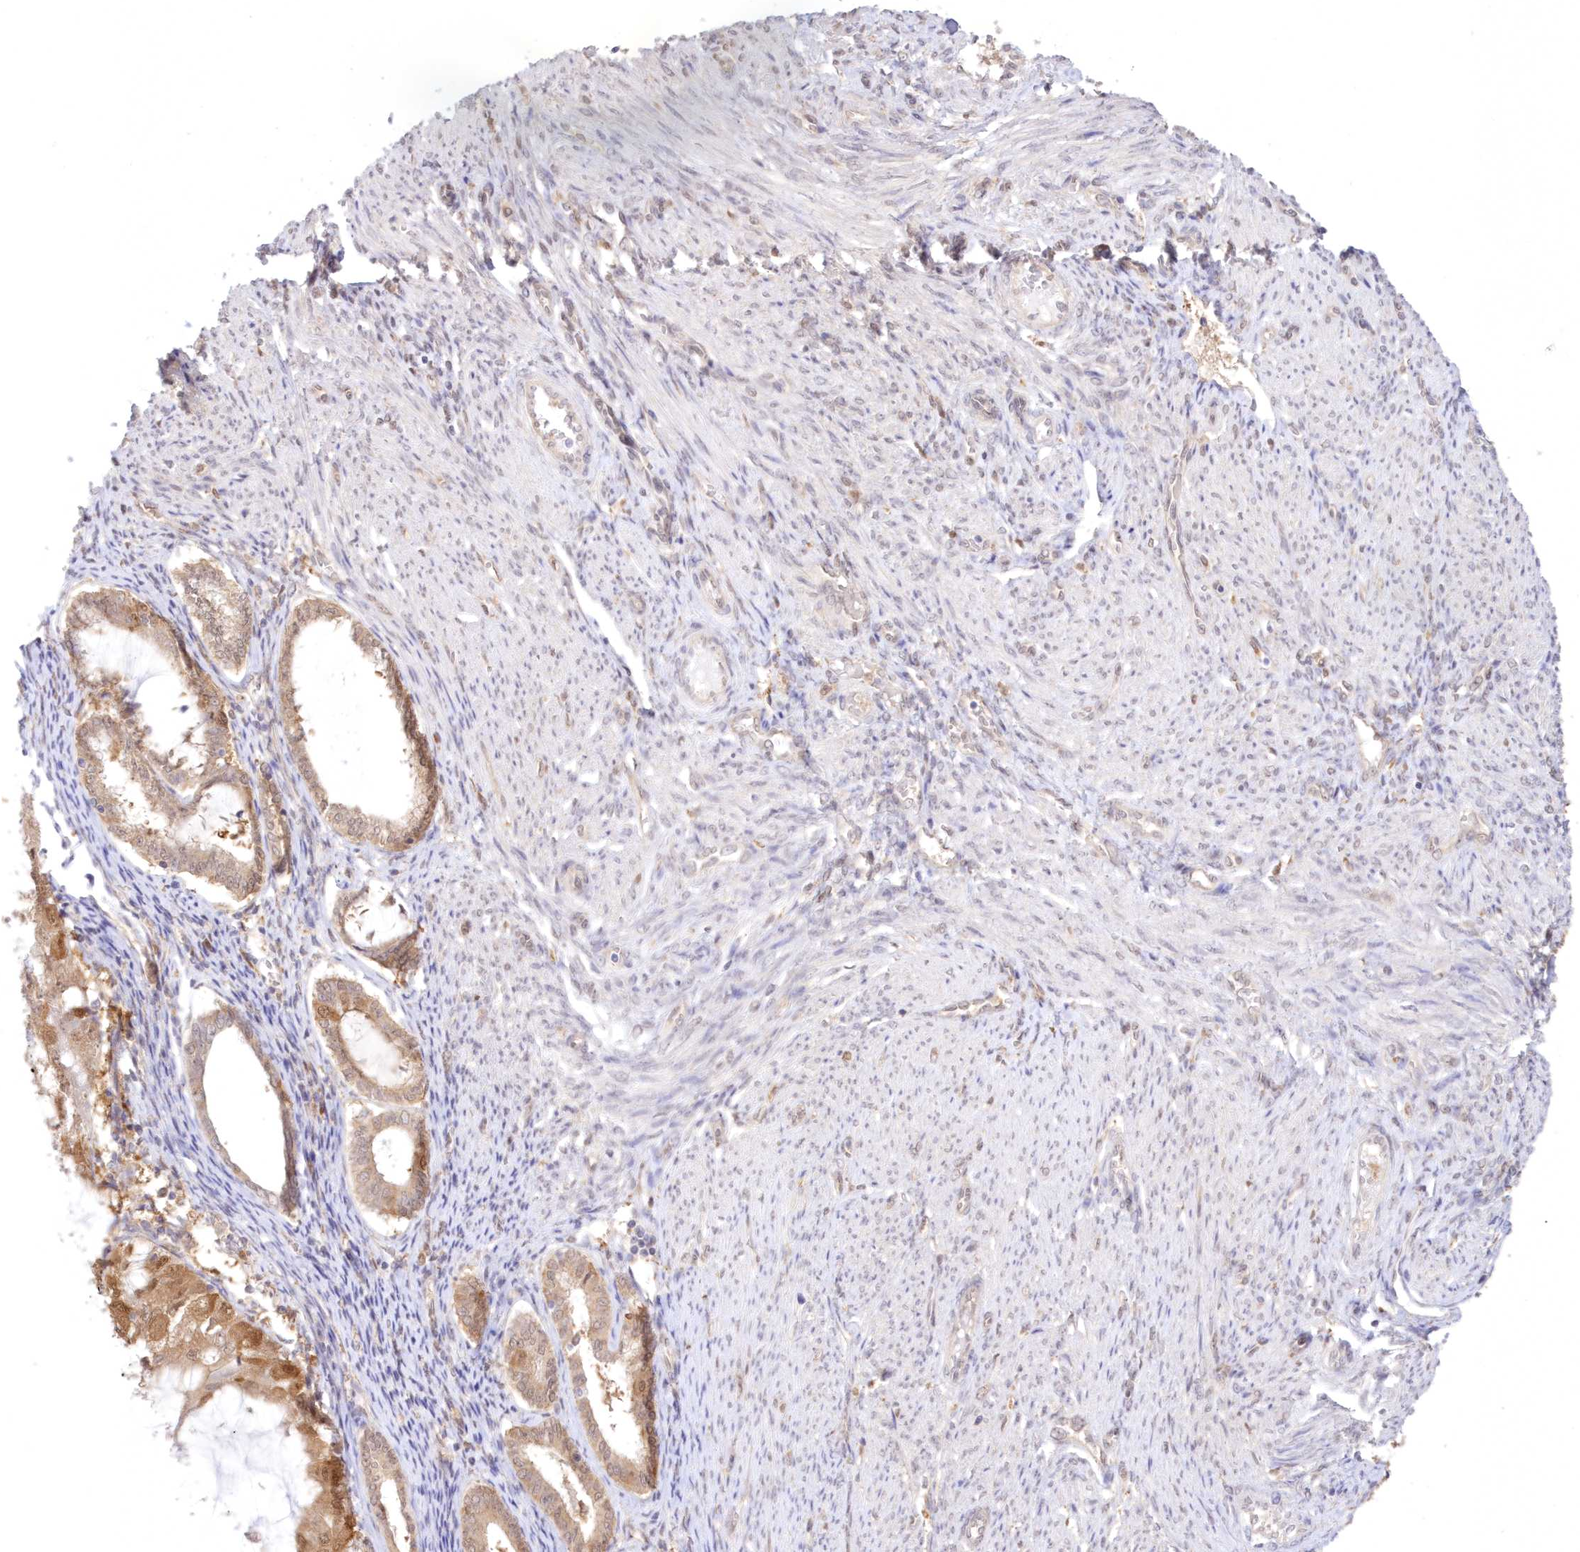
{"staining": {"intensity": "moderate", "quantity": ">75%", "location": "cytoplasmic/membranous"}, "tissue": "endometrial cancer", "cell_type": "Tumor cells", "image_type": "cancer", "snomed": [{"axis": "morphology", "description": "Adenocarcinoma, NOS"}, {"axis": "topography", "description": "Endometrium"}], "caption": "This is a histology image of immunohistochemistry (IHC) staining of adenocarcinoma (endometrial), which shows moderate expression in the cytoplasmic/membranous of tumor cells.", "gene": "RNPEP", "patient": {"sex": "female", "age": 81}}